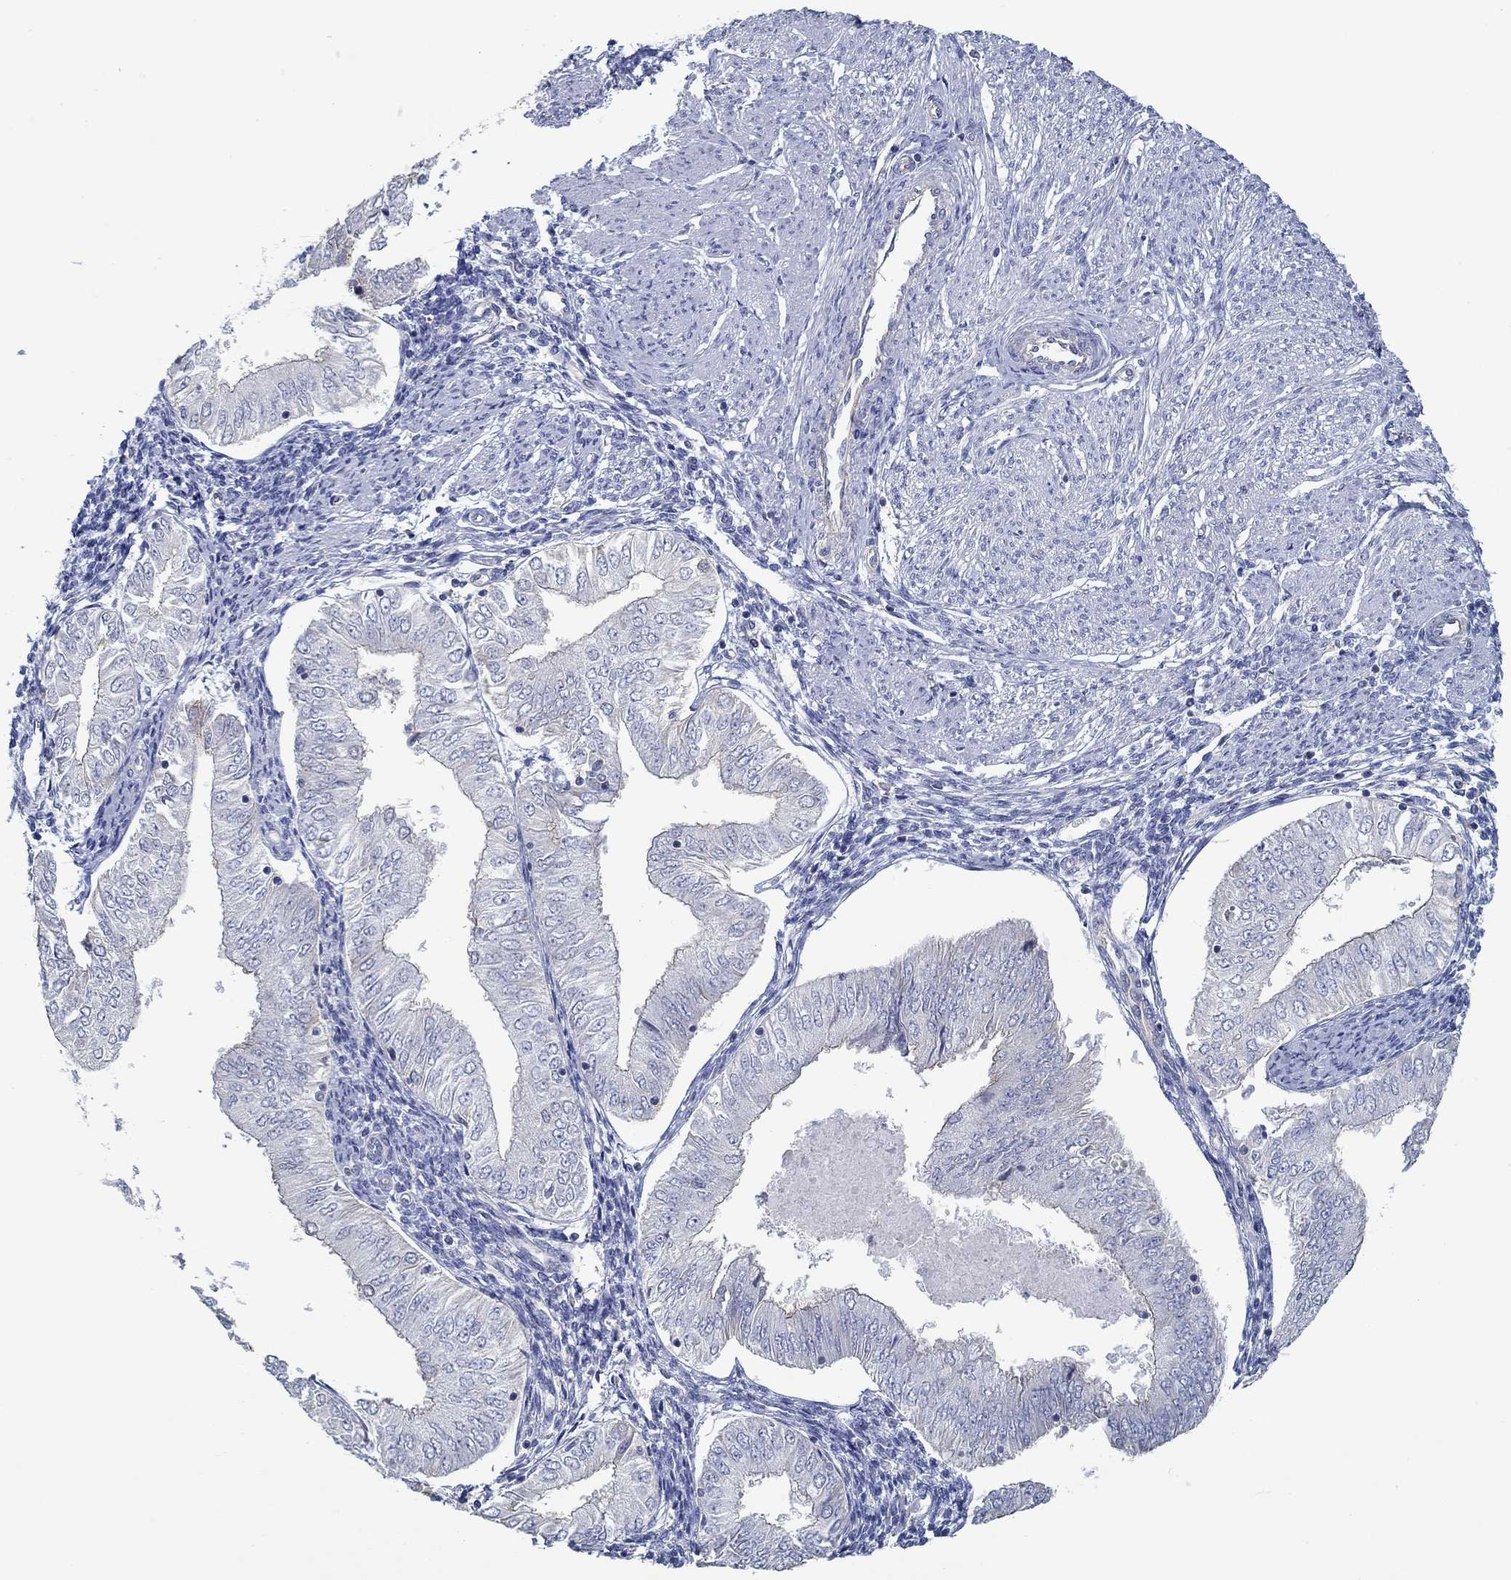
{"staining": {"intensity": "negative", "quantity": "none", "location": "none"}, "tissue": "endometrial cancer", "cell_type": "Tumor cells", "image_type": "cancer", "snomed": [{"axis": "morphology", "description": "Adenocarcinoma, NOS"}, {"axis": "topography", "description": "Endometrium"}], "caption": "The IHC image has no significant staining in tumor cells of endometrial adenocarcinoma tissue.", "gene": "BBOF1", "patient": {"sex": "female", "age": 53}}